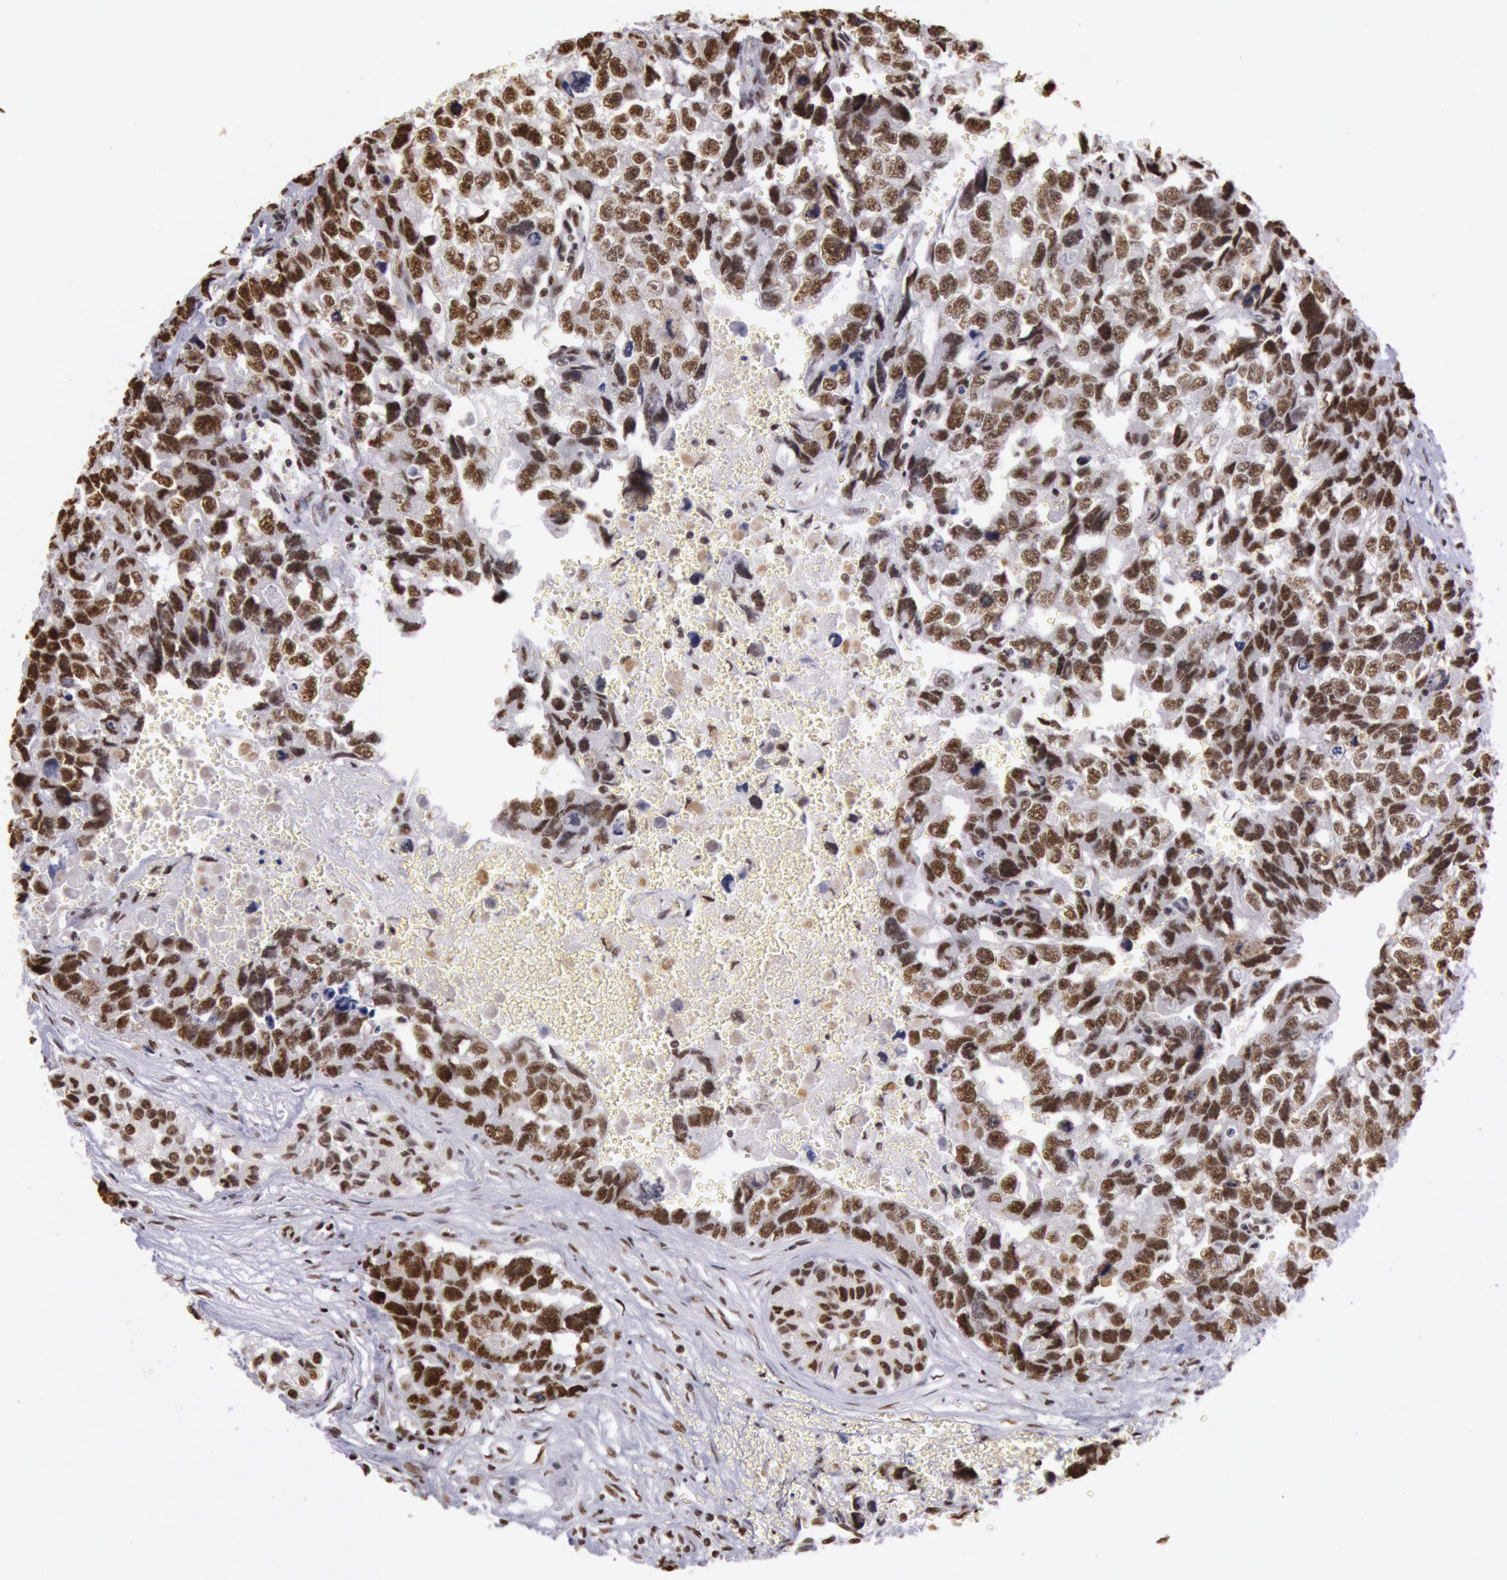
{"staining": {"intensity": "moderate", "quantity": ">75%", "location": "nuclear"}, "tissue": "testis cancer", "cell_type": "Tumor cells", "image_type": "cancer", "snomed": [{"axis": "morphology", "description": "Carcinoma, Embryonal, NOS"}, {"axis": "topography", "description": "Testis"}], "caption": "Protein staining of embryonal carcinoma (testis) tissue demonstrates moderate nuclear positivity in approximately >75% of tumor cells.", "gene": "HNRNPH2", "patient": {"sex": "male", "age": 31}}